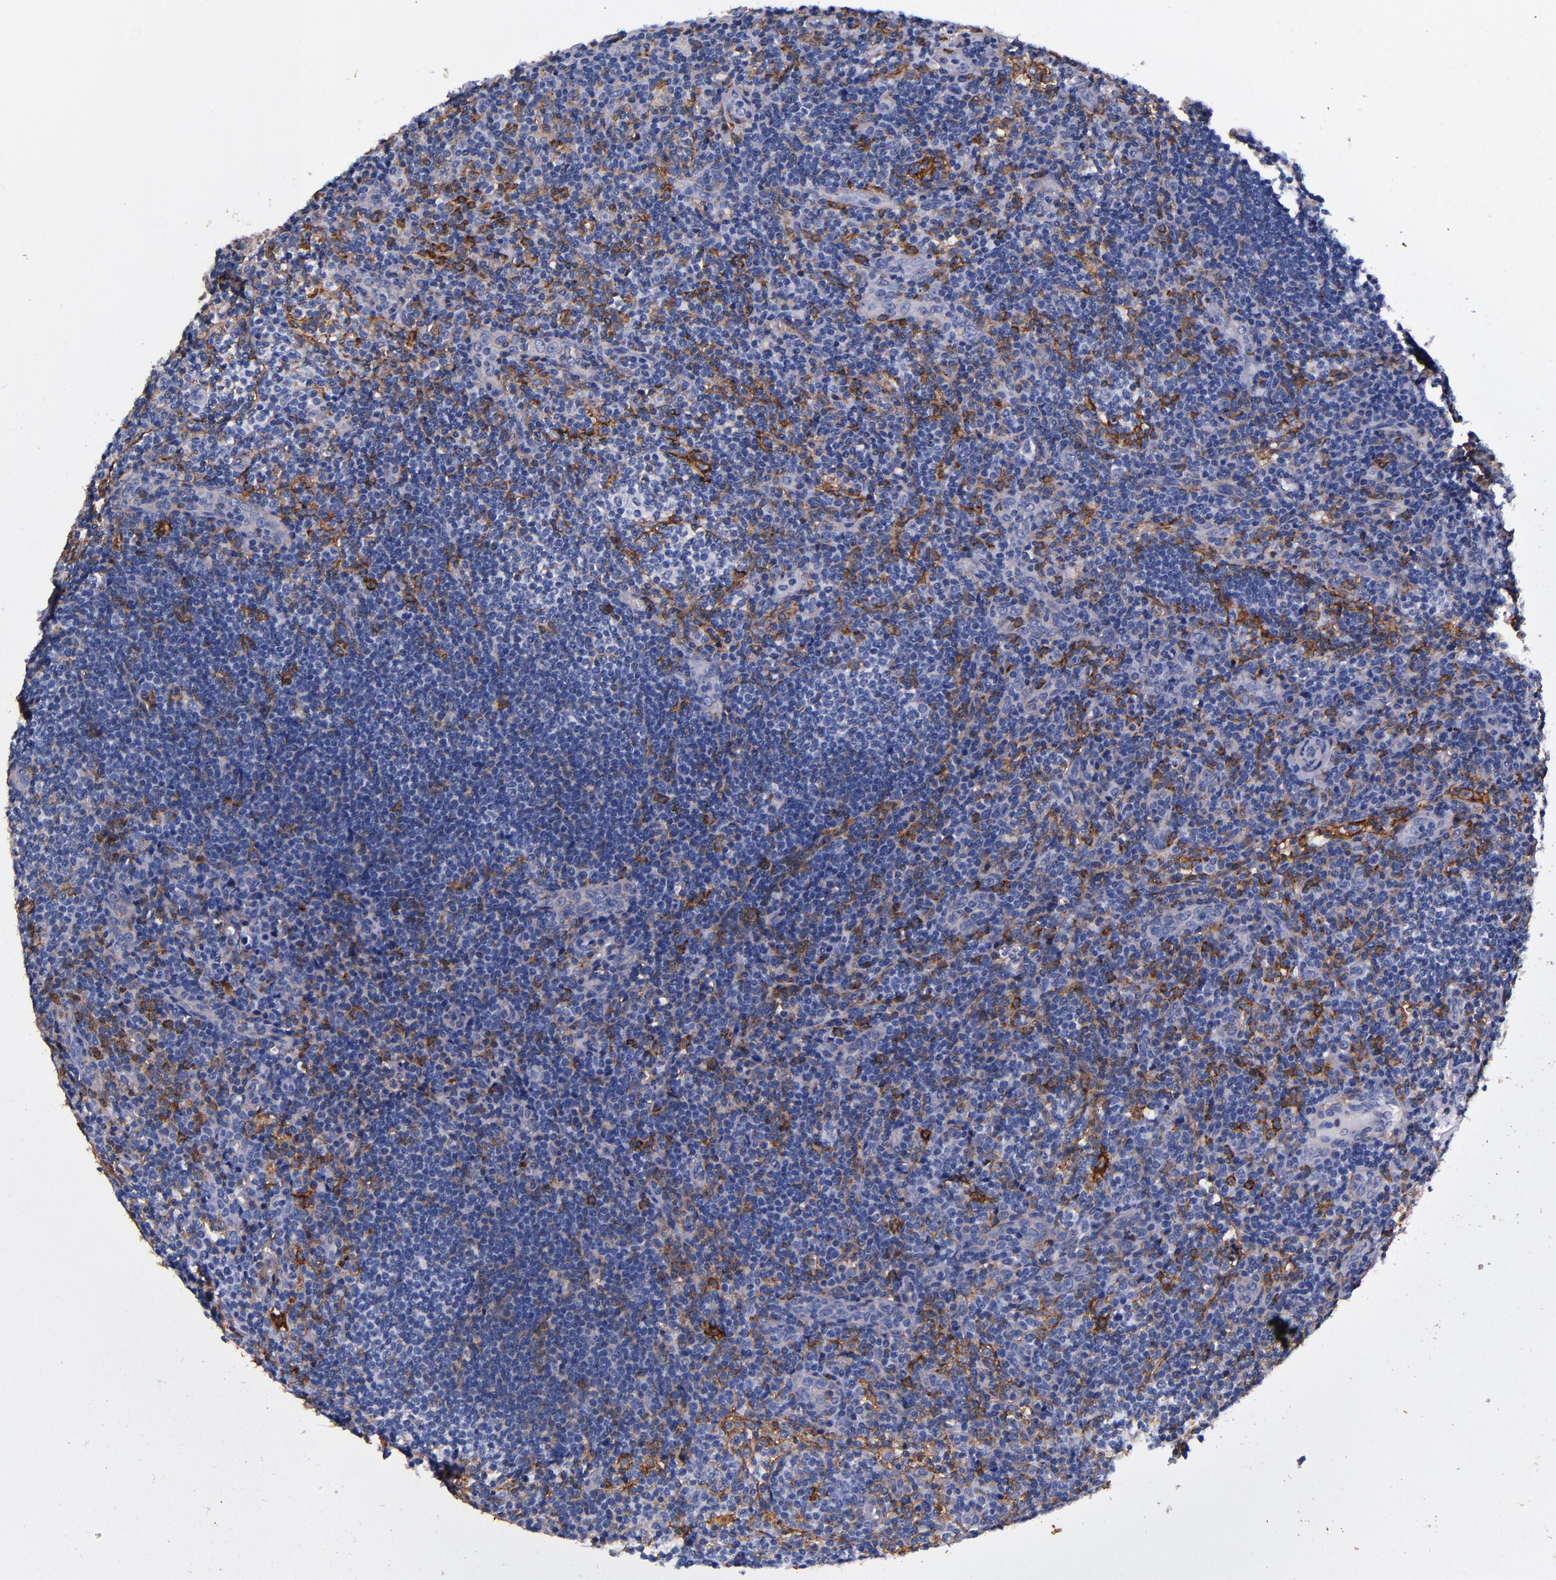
{"staining": {"intensity": "strong", "quantity": "<25%", "location": "cytoplasmic/membranous"}, "tissue": "lymphoma", "cell_type": "Tumor cells", "image_type": "cancer", "snomed": [{"axis": "morphology", "description": "Malignant lymphoma, non-Hodgkin's type, Low grade"}, {"axis": "topography", "description": "Lymph node"}], "caption": "An immunohistochemistry (IHC) micrograph of neoplastic tissue is shown. Protein staining in brown shows strong cytoplasmic/membranous positivity in low-grade malignant lymphoma, non-Hodgkin's type within tumor cells. Using DAB (3,3'-diaminobenzidine) (brown) and hematoxylin (blue) stains, captured at high magnification using brightfield microscopy.", "gene": "SIRPA", "patient": {"sex": "female", "age": 76}}